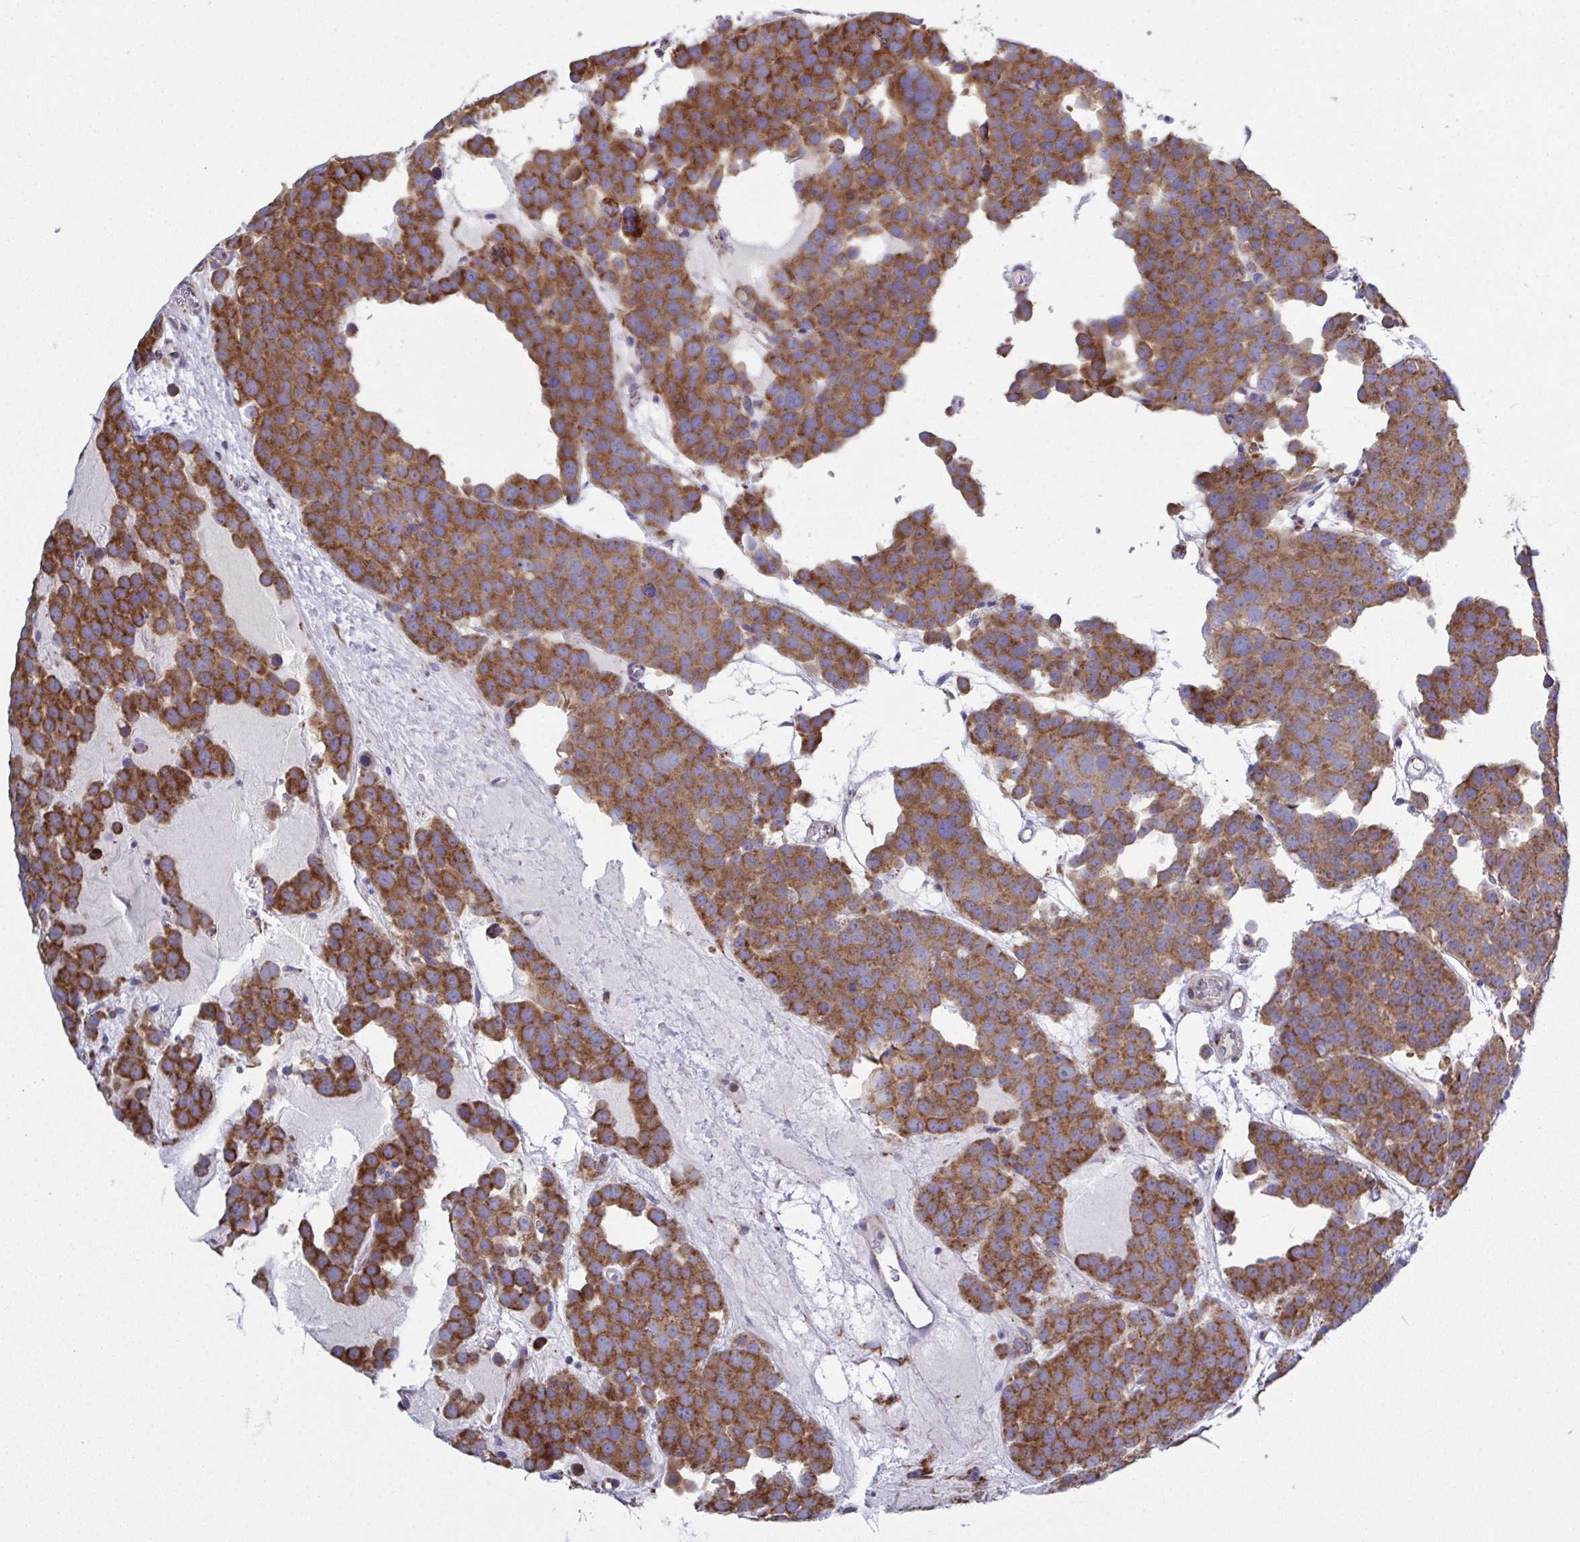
{"staining": {"intensity": "strong", "quantity": ">75%", "location": "cytoplasmic/membranous"}, "tissue": "testis cancer", "cell_type": "Tumor cells", "image_type": "cancer", "snomed": [{"axis": "morphology", "description": "Seminoma, NOS"}, {"axis": "topography", "description": "Testis"}], "caption": "Protein analysis of testis seminoma tissue shows strong cytoplasmic/membranous positivity in approximately >75% of tumor cells.", "gene": "CSDE1", "patient": {"sex": "male", "age": 71}}